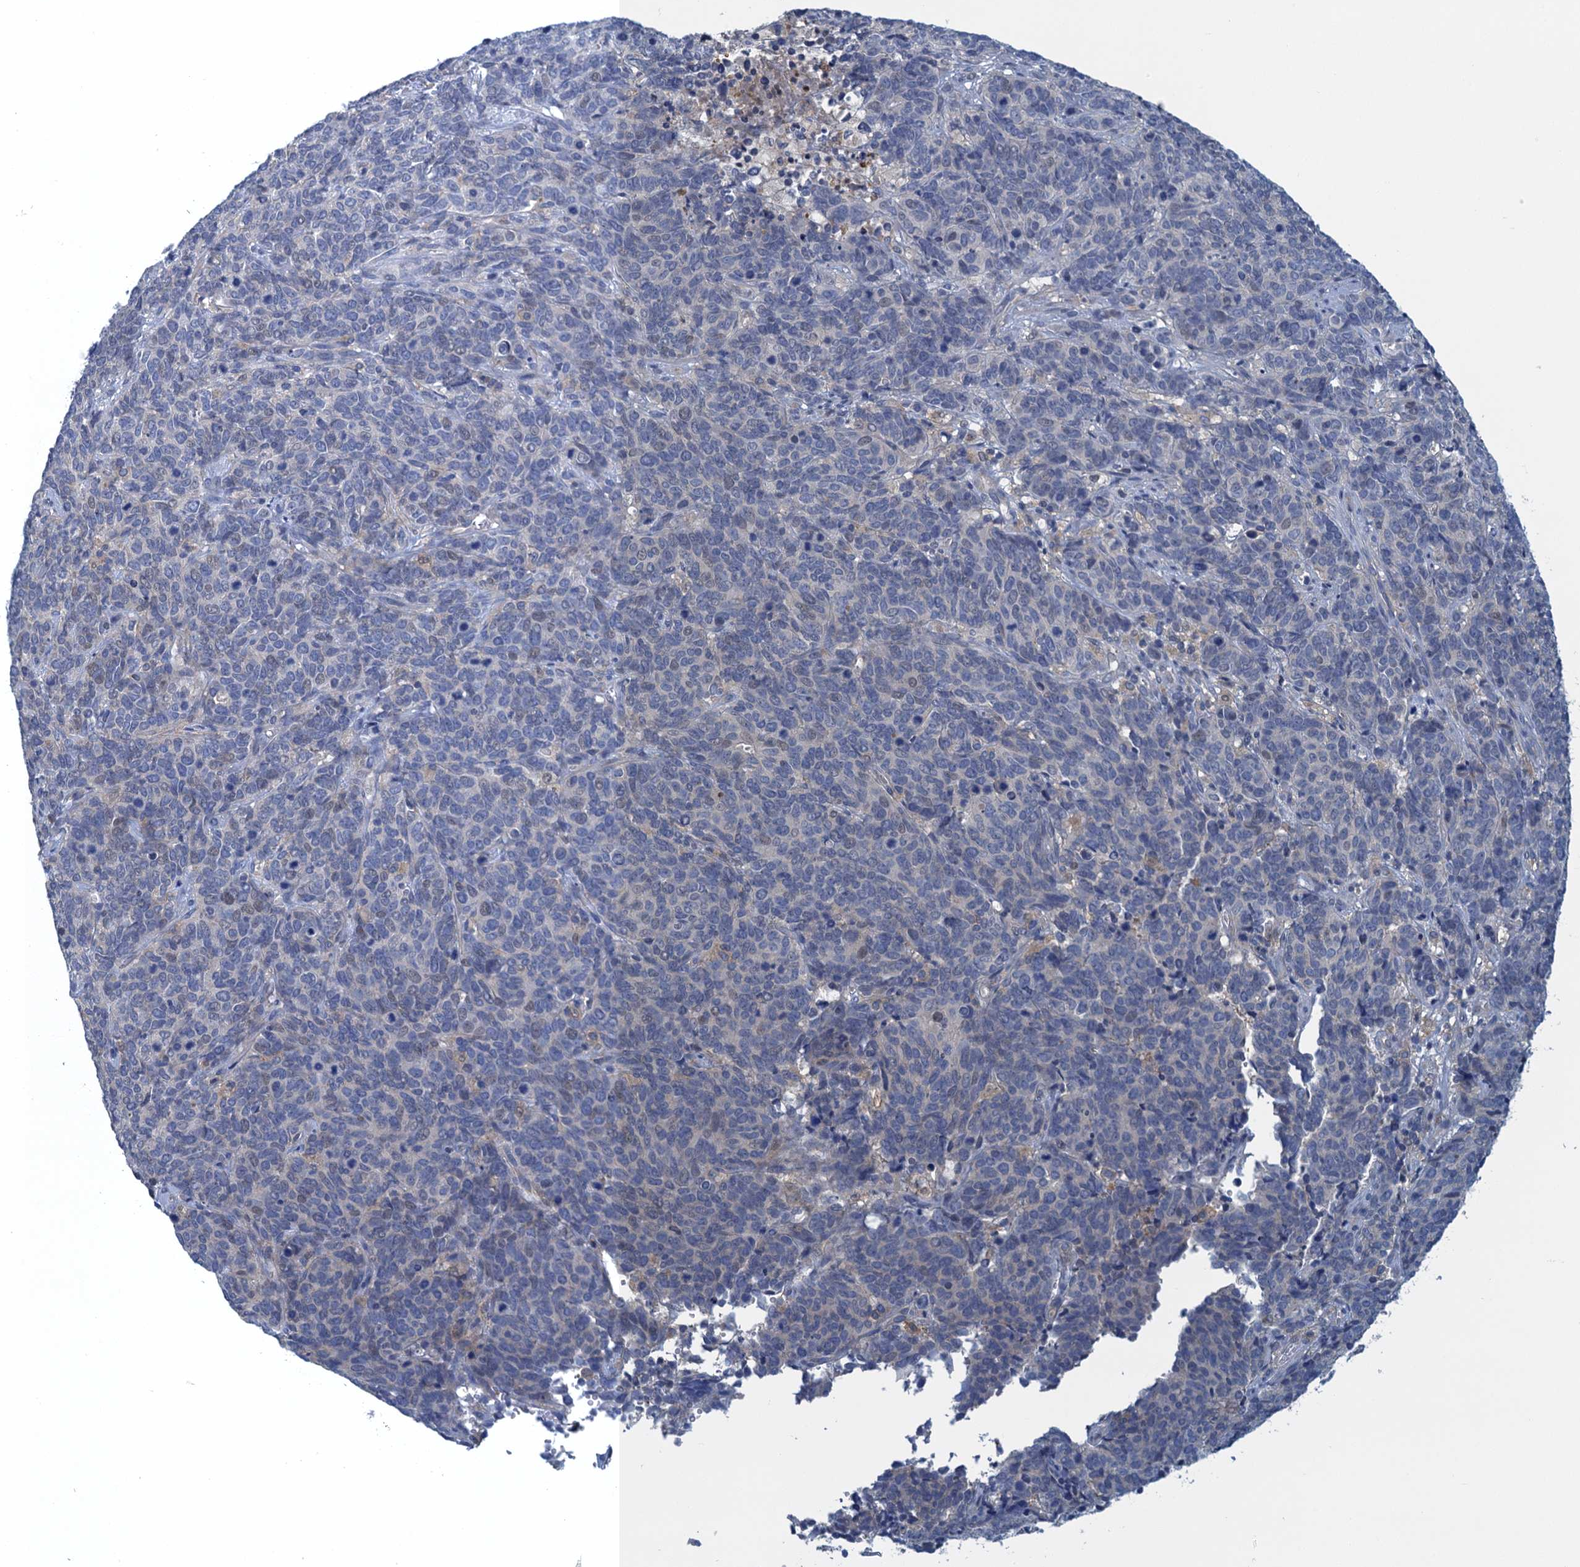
{"staining": {"intensity": "negative", "quantity": "none", "location": "none"}, "tissue": "cervical cancer", "cell_type": "Tumor cells", "image_type": "cancer", "snomed": [{"axis": "morphology", "description": "Squamous cell carcinoma, NOS"}, {"axis": "topography", "description": "Cervix"}], "caption": "Immunohistochemistry (IHC) of cervical cancer (squamous cell carcinoma) exhibits no staining in tumor cells.", "gene": "NCKAP1L", "patient": {"sex": "female", "age": 60}}